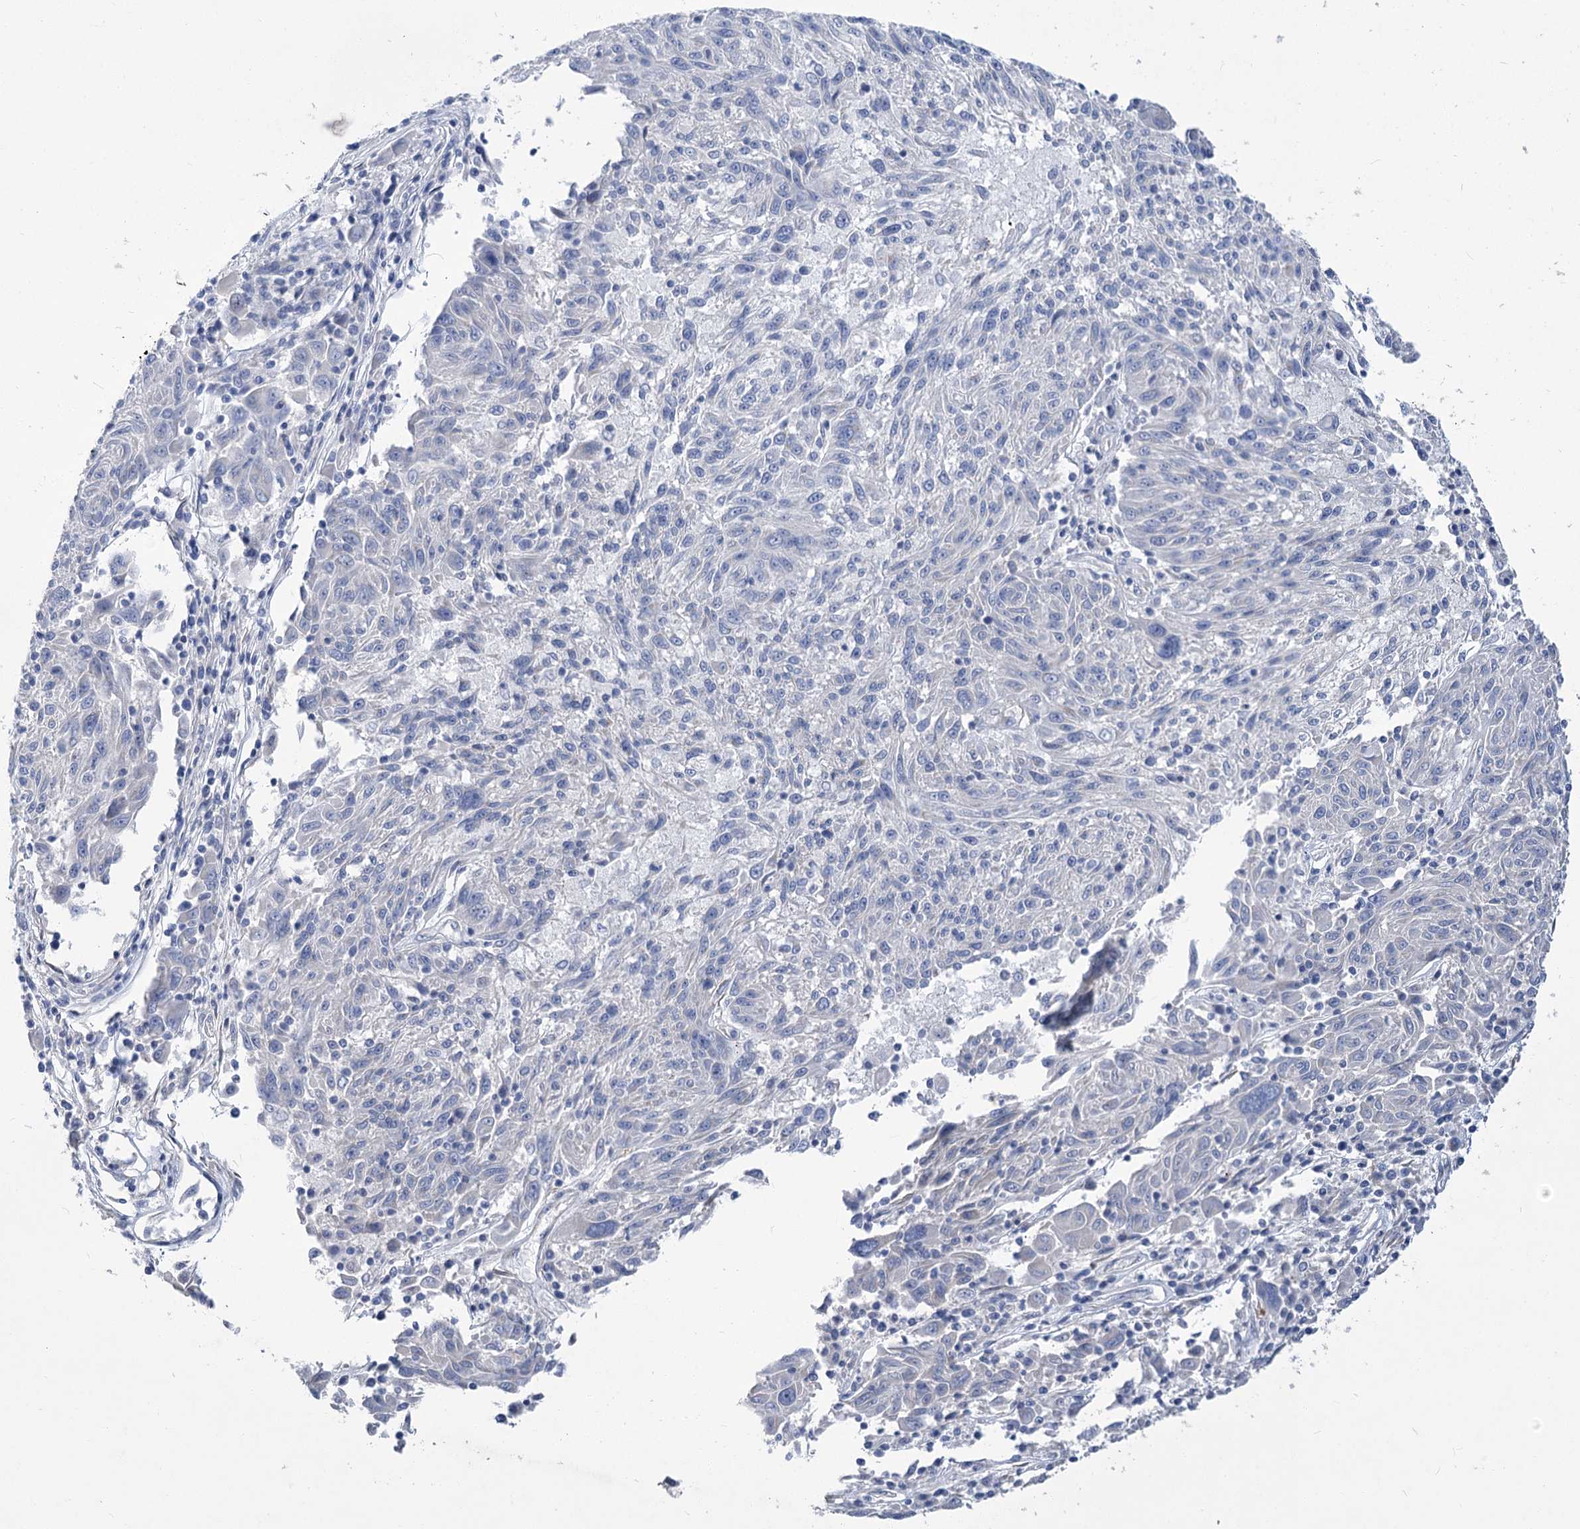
{"staining": {"intensity": "negative", "quantity": "none", "location": "none"}, "tissue": "melanoma", "cell_type": "Tumor cells", "image_type": "cancer", "snomed": [{"axis": "morphology", "description": "Malignant melanoma, NOS"}, {"axis": "topography", "description": "Skin"}], "caption": "The image displays no significant staining in tumor cells of melanoma. The staining was performed using DAB to visualize the protein expression in brown, while the nuclei were stained in blue with hematoxylin (Magnification: 20x).", "gene": "SLC9A3", "patient": {"sex": "male", "age": 53}}